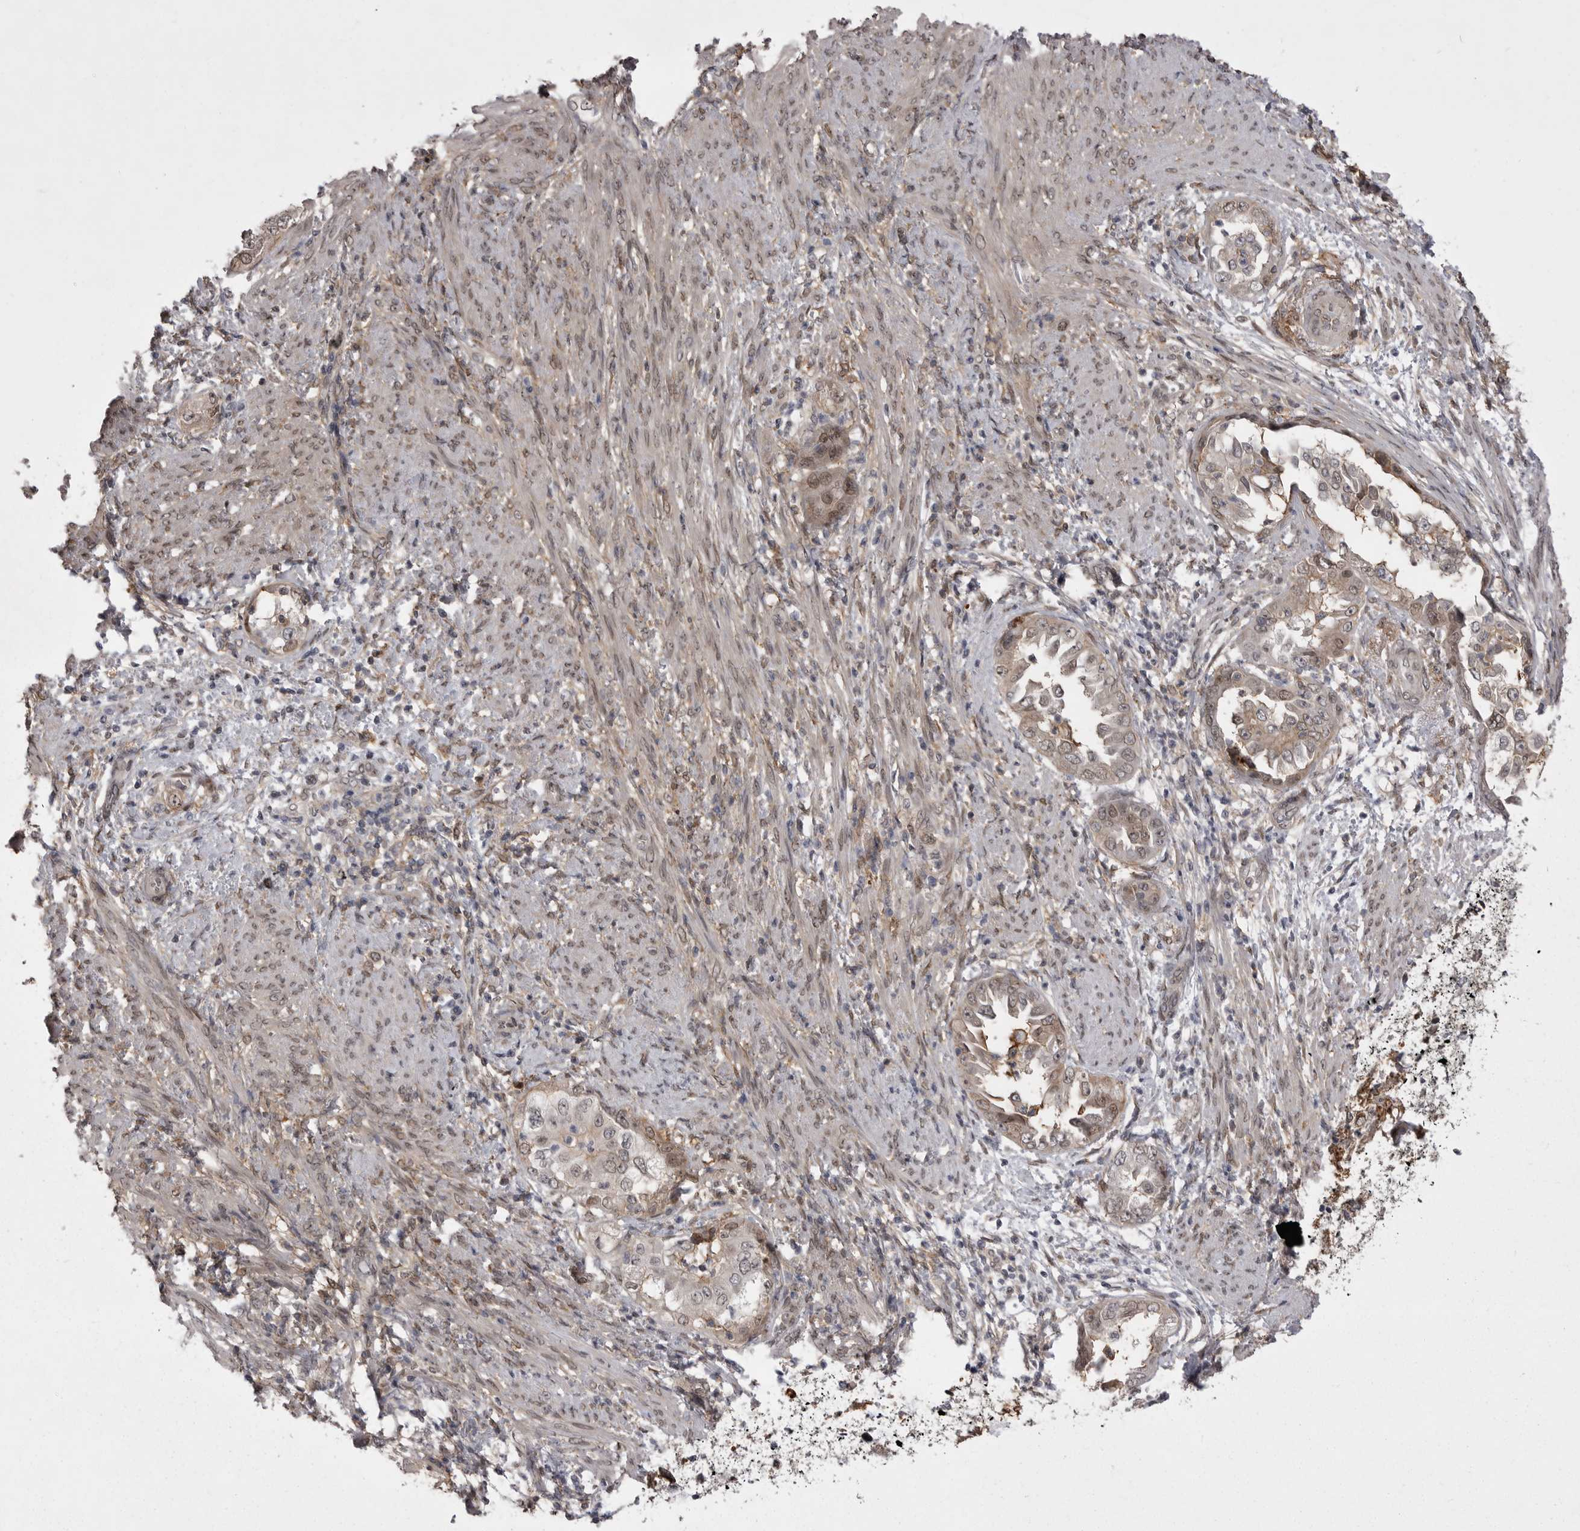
{"staining": {"intensity": "weak", "quantity": "25%-75%", "location": "cytoplasmic/membranous"}, "tissue": "endometrial cancer", "cell_type": "Tumor cells", "image_type": "cancer", "snomed": [{"axis": "morphology", "description": "Adenocarcinoma, NOS"}, {"axis": "topography", "description": "Endometrium"}], "caption": "Weak cytoplasmic/membranous expression is identified in approximately 25%-75% of tumor cells in endometrial cancer (adenocarcinoma). (IHC, brightfield microscopy, high magnification).", "gene": "ABL1", "patient": {"sex": "female", "age": 85}}